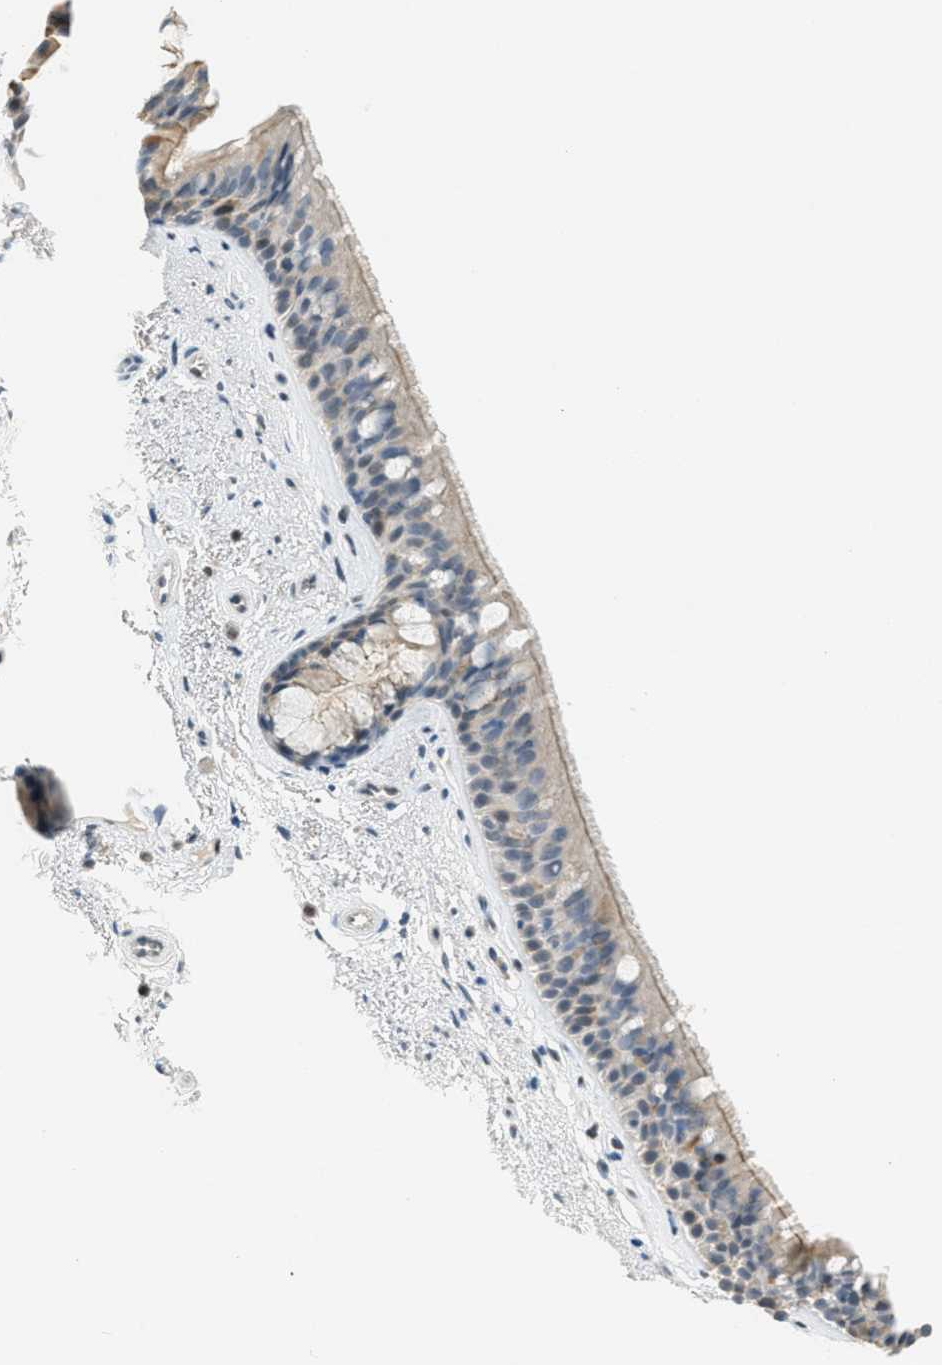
{"staining": {"intensity": "weak", "quantity": ">75%", "location": "cytoplasmic/membranous"}, "tissue": "bronchus", "cell_type": "Respiratory epithelial cells", "image_type": "normal", "snomed": [{"axis": "morphology", "description": "Normal tissue, NOS"}, {"axis": "topography", "description": "Bronchus"}], "caption": "Respiratory epithelial cells exhibit weak cytoplasmic/membranous staining in approximately >75% of cells in benign bronchus.", "gene": "TCF3", "patient": {"sex": "female", "age": 54}}